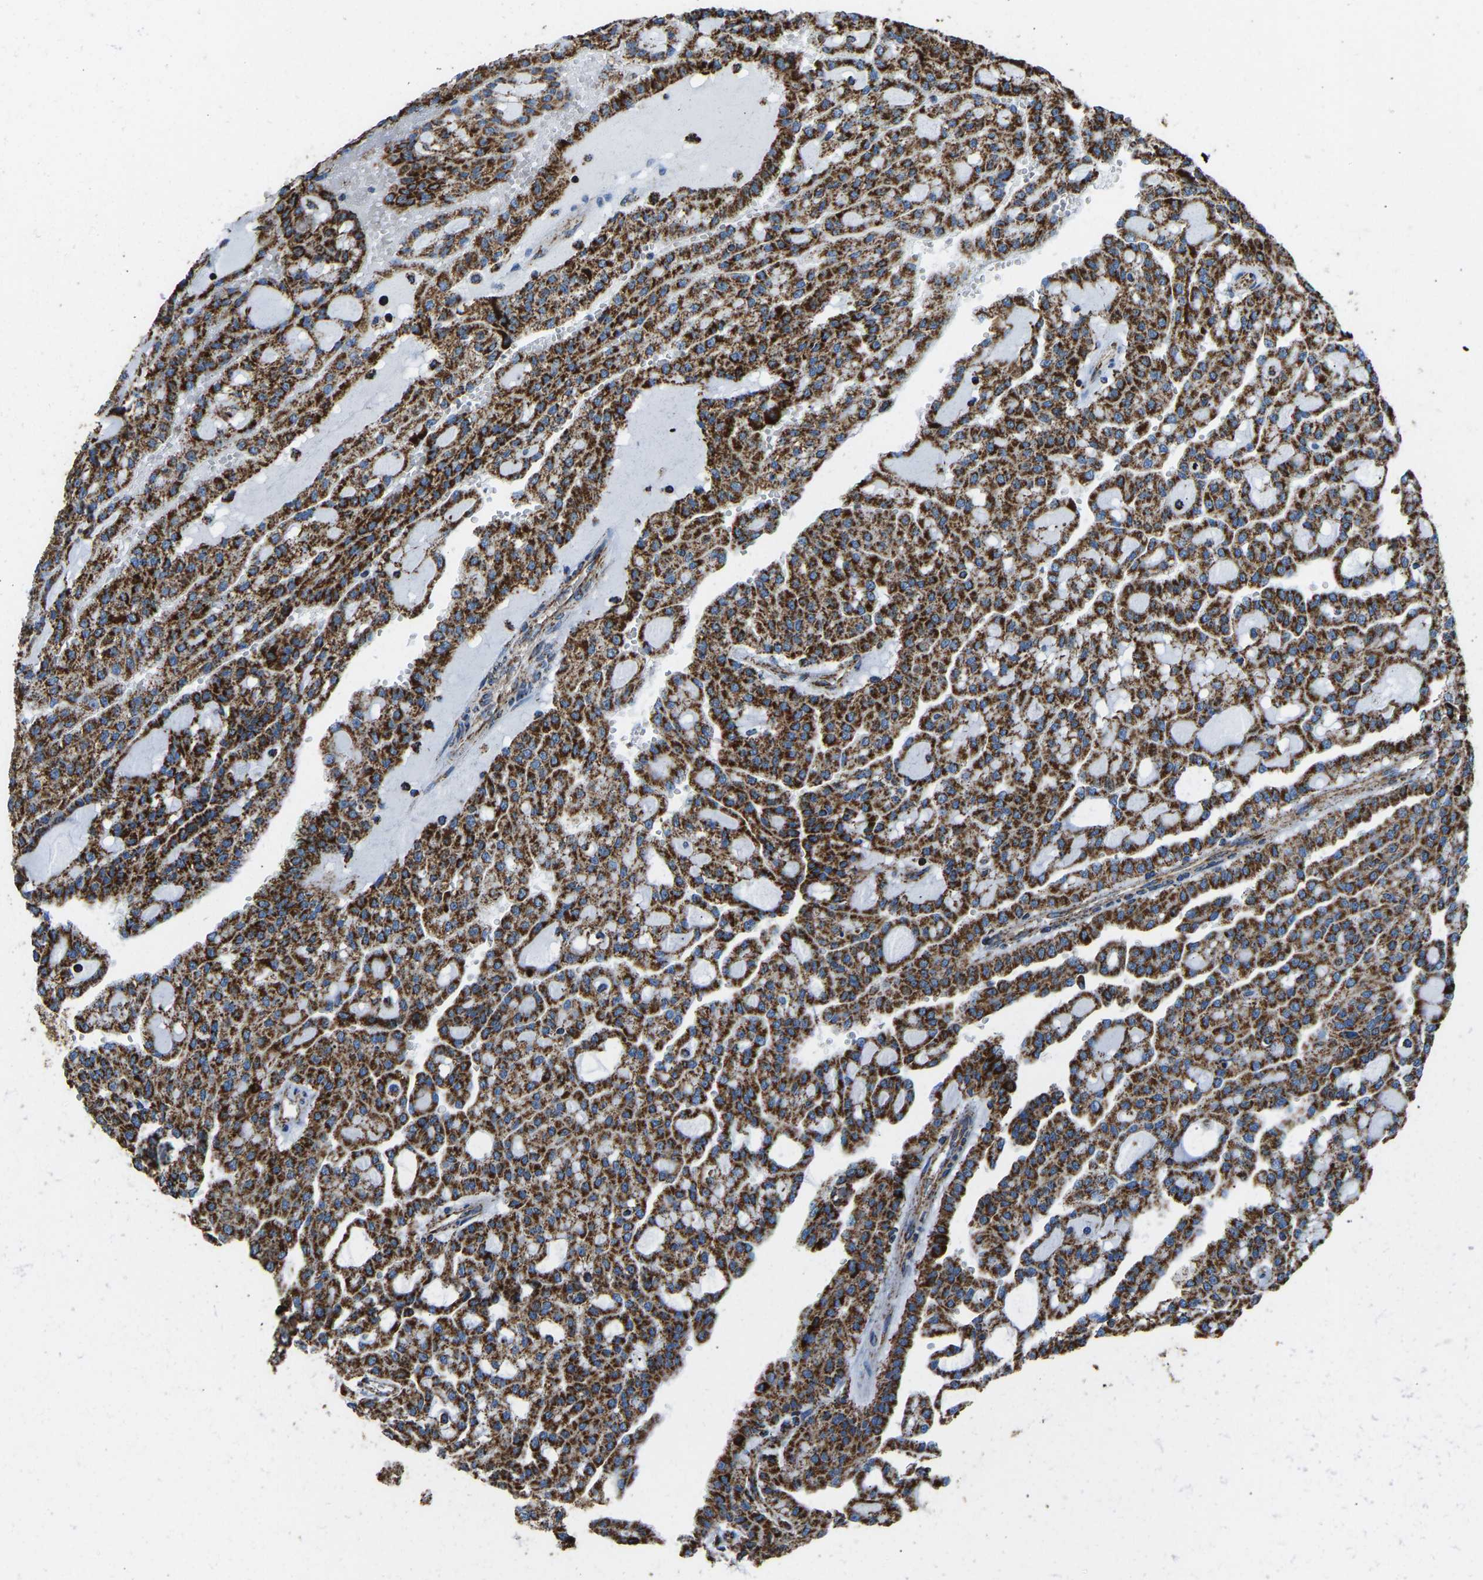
{"staining": {"intensity": "strong", "quantity": ">75%", "location": "cytoplasmic/membranous"}, "tissue": "renal cancer", "cell_type": "Tumor cells", "image_type": "cancer", "snomed": [{"axis": "morphology", "description": "Adenocarcinoma, NOS"}, {"axis": "topography", "description": "Kidney"}], "caption": "Immunohistochemical staining of renal adenocarcinoma exhibits high levels of strong cytoplasmic/membranous protein expression in approximately >75% of tumor cells. Nuclei are stained in blue.", "gene": "IRX6", "patient": {"sex": "male", "age": 63}}